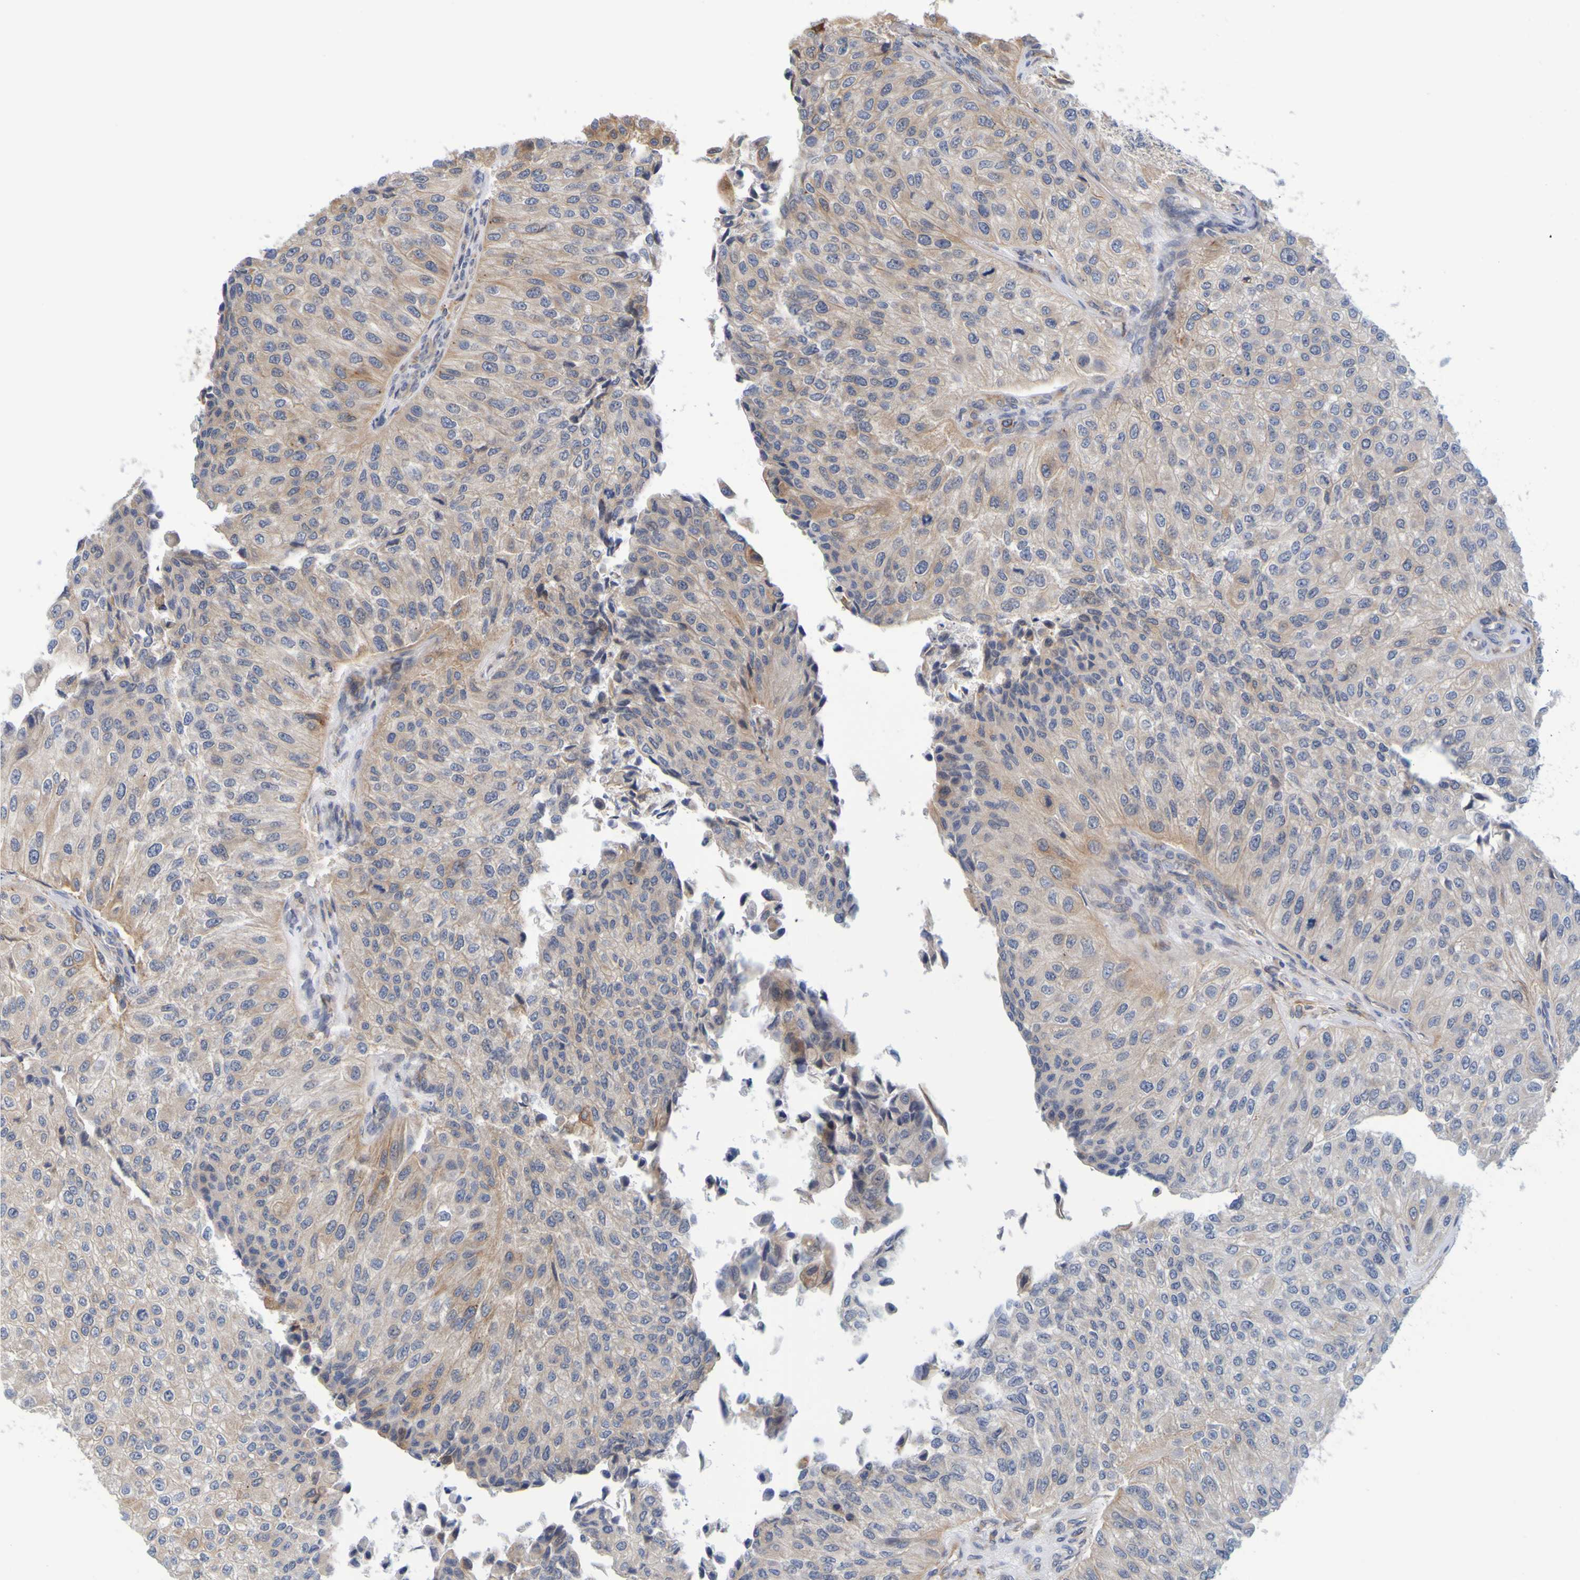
{"staining": {"intensity": "moderate", "quantity": "25%-75%", "location": "cytoplasmic/membranous"}, "tissue": "urothelial cancer", "cell_type": "Tumor cells", "image_type": "cancer", "snomed": [{"axis": "morphology", "description": "Urothelial carcinoma, High grade"}, {"axis": "topography", "description": "Kidney"}, {"axis": "topography", "description": "Urinary bladder"}], "caption": "A medium amount of moderate cytoplasmic/membranous expression is appreciated in approximately 25%-75% of tumor cells in urothelial carcinoma (high-grade) tissue.", "gene": "SIL1", "patient": {"sex": "male", "age": 77}}